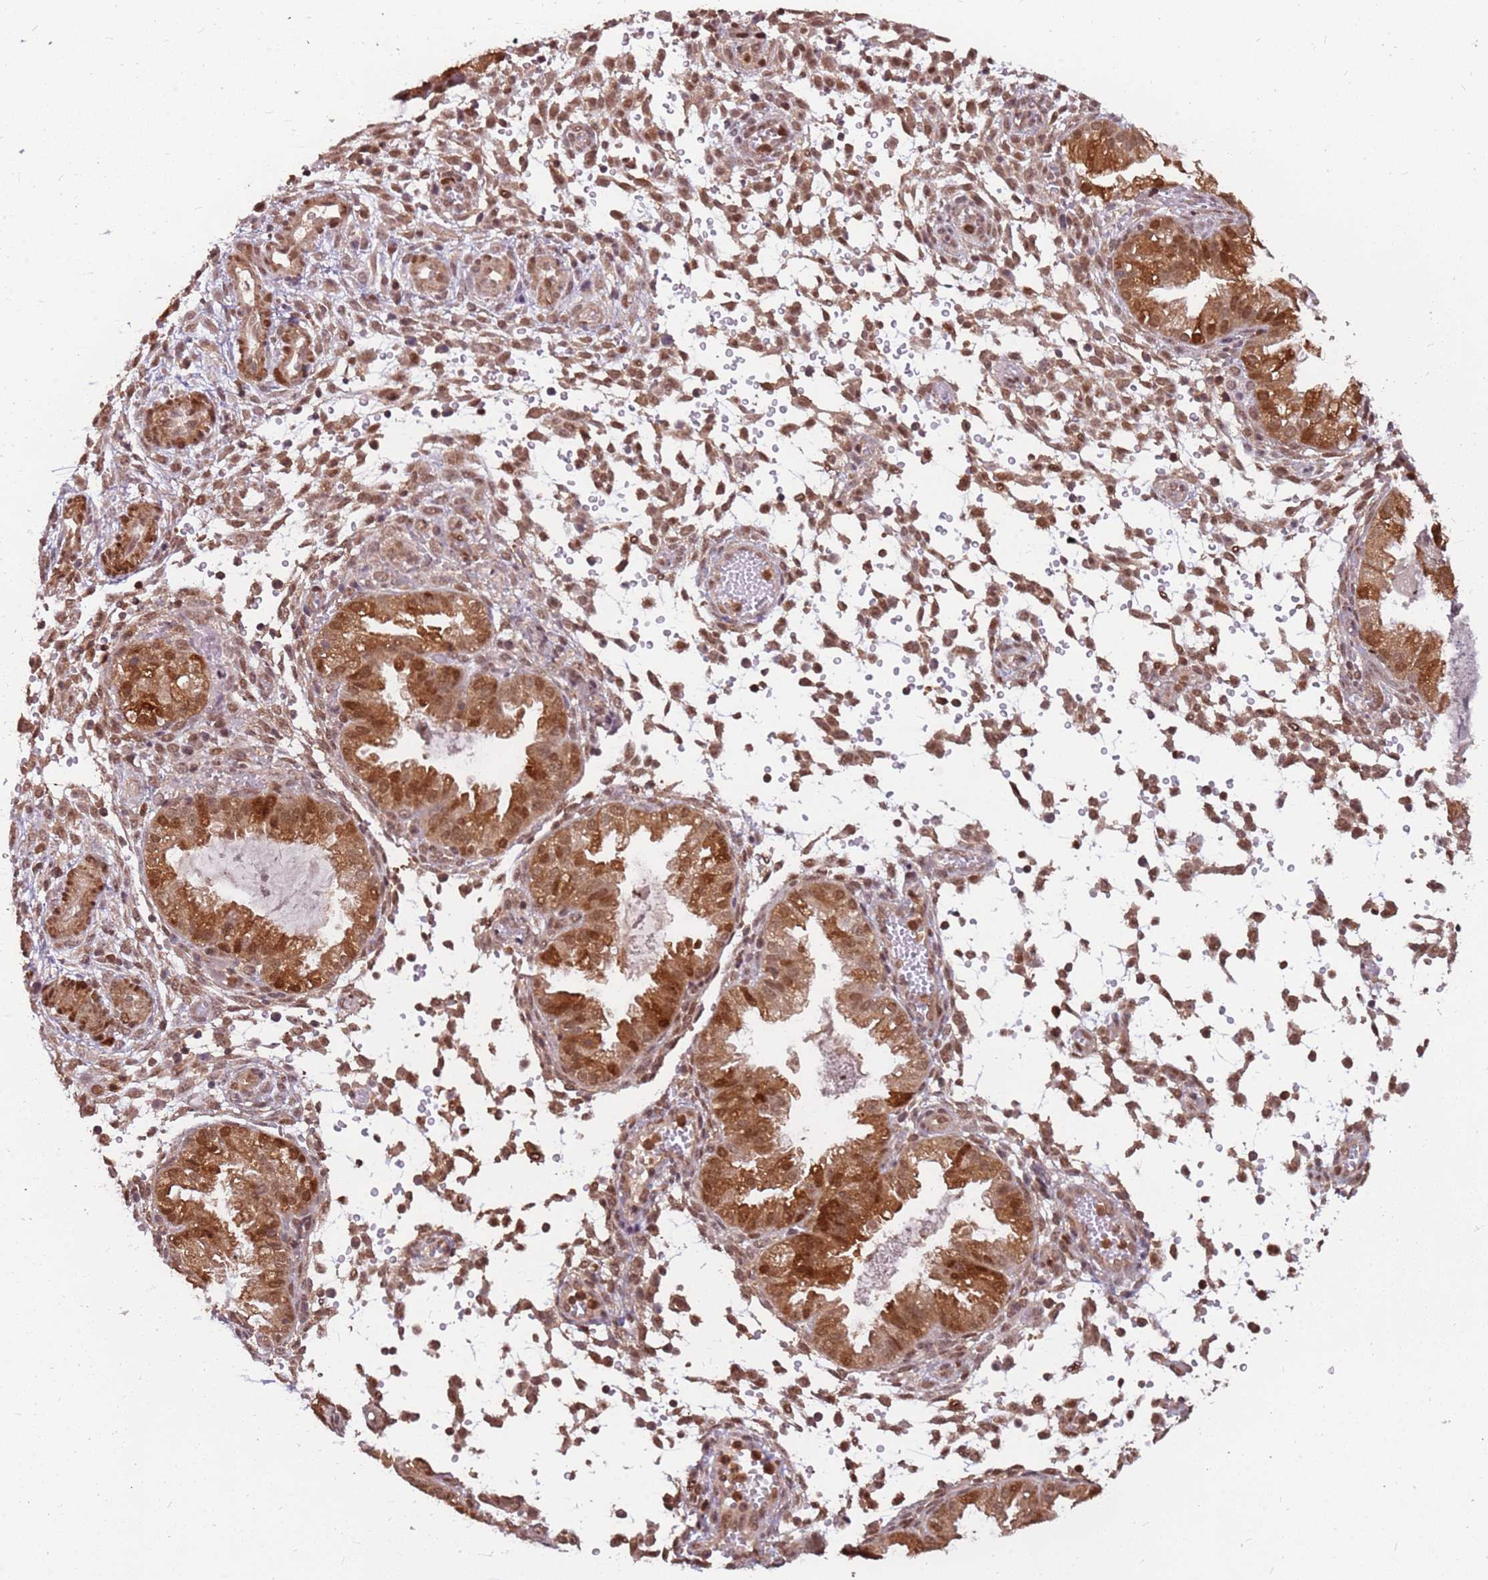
{"staining": {"intensity": "moderate", "quantity": "25%-75%", "location": "cytoplasmic/membranous,nuclear"}, "tissue": "endometrium", "cell_type": "Cells in endometrial stroma", "image_type": "normal", "snomed": [{"axis": "morphology", "description": "Normal tissue, NOS"}, {"axis": "topography", "description": "Endometrium"}], "caption": "The immunohistochemical stain labels moderate cytoplasmic/membranous,nuclear staining in cells in endometrial stroma of normal endometrium.", "gene": "GBP2", "patient": {"sex": "female", "age": 33}}